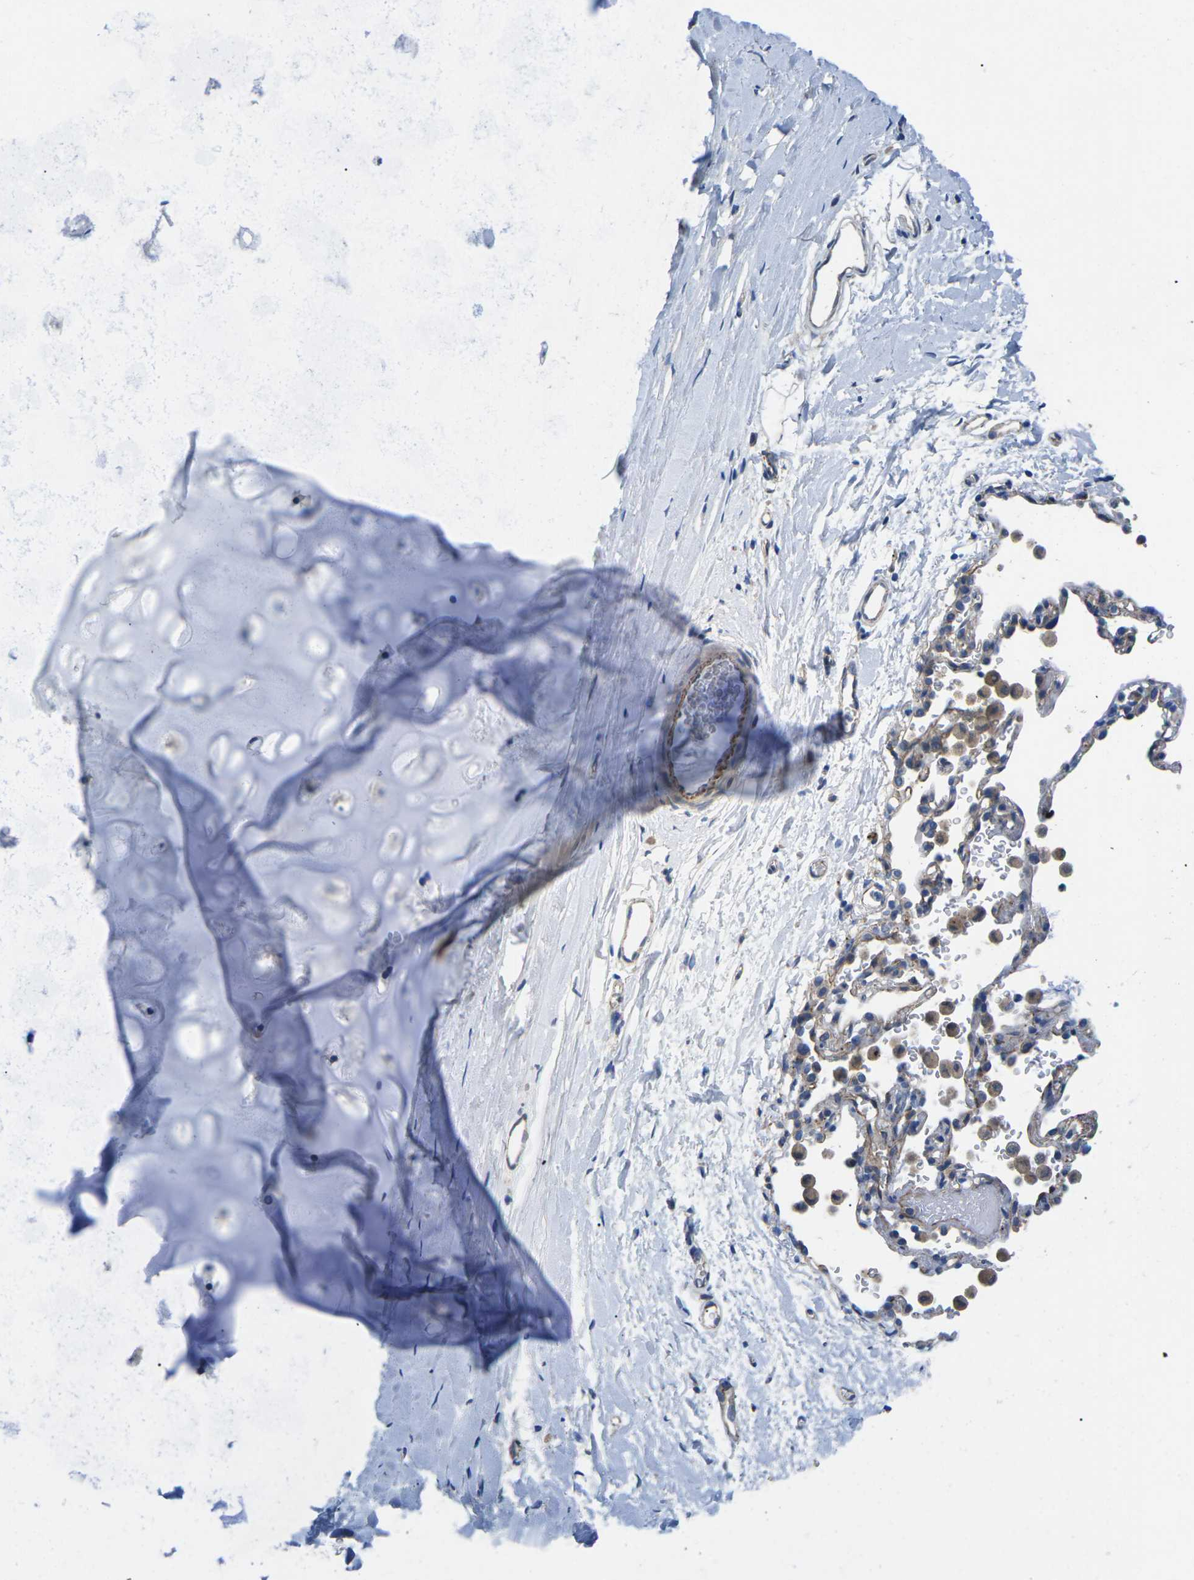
{"staining": {"intensity": "negative", "quantity": "none", "location": "none"}, "tissue": "adipose tissue", "cell_type": "Adipocytes", "image_type": "normal", "snomed": [{"axis": "morphology", "description": "Normal tissue, NOS"}, {"axis": "topography", "description": "Cartilage tissue"}, {"axis": "topography", "description": "Bronchus"}], "caption": "Immunohistochemistry photomicrograph of benign adipose tissue: human adipose tissue stained with DAB (3,3'-diaminobenzidine) exhibits no significant protein expression in adipocytes.", "gene": "CTNND1", "patient": {"sex": "female", "age": 53}}